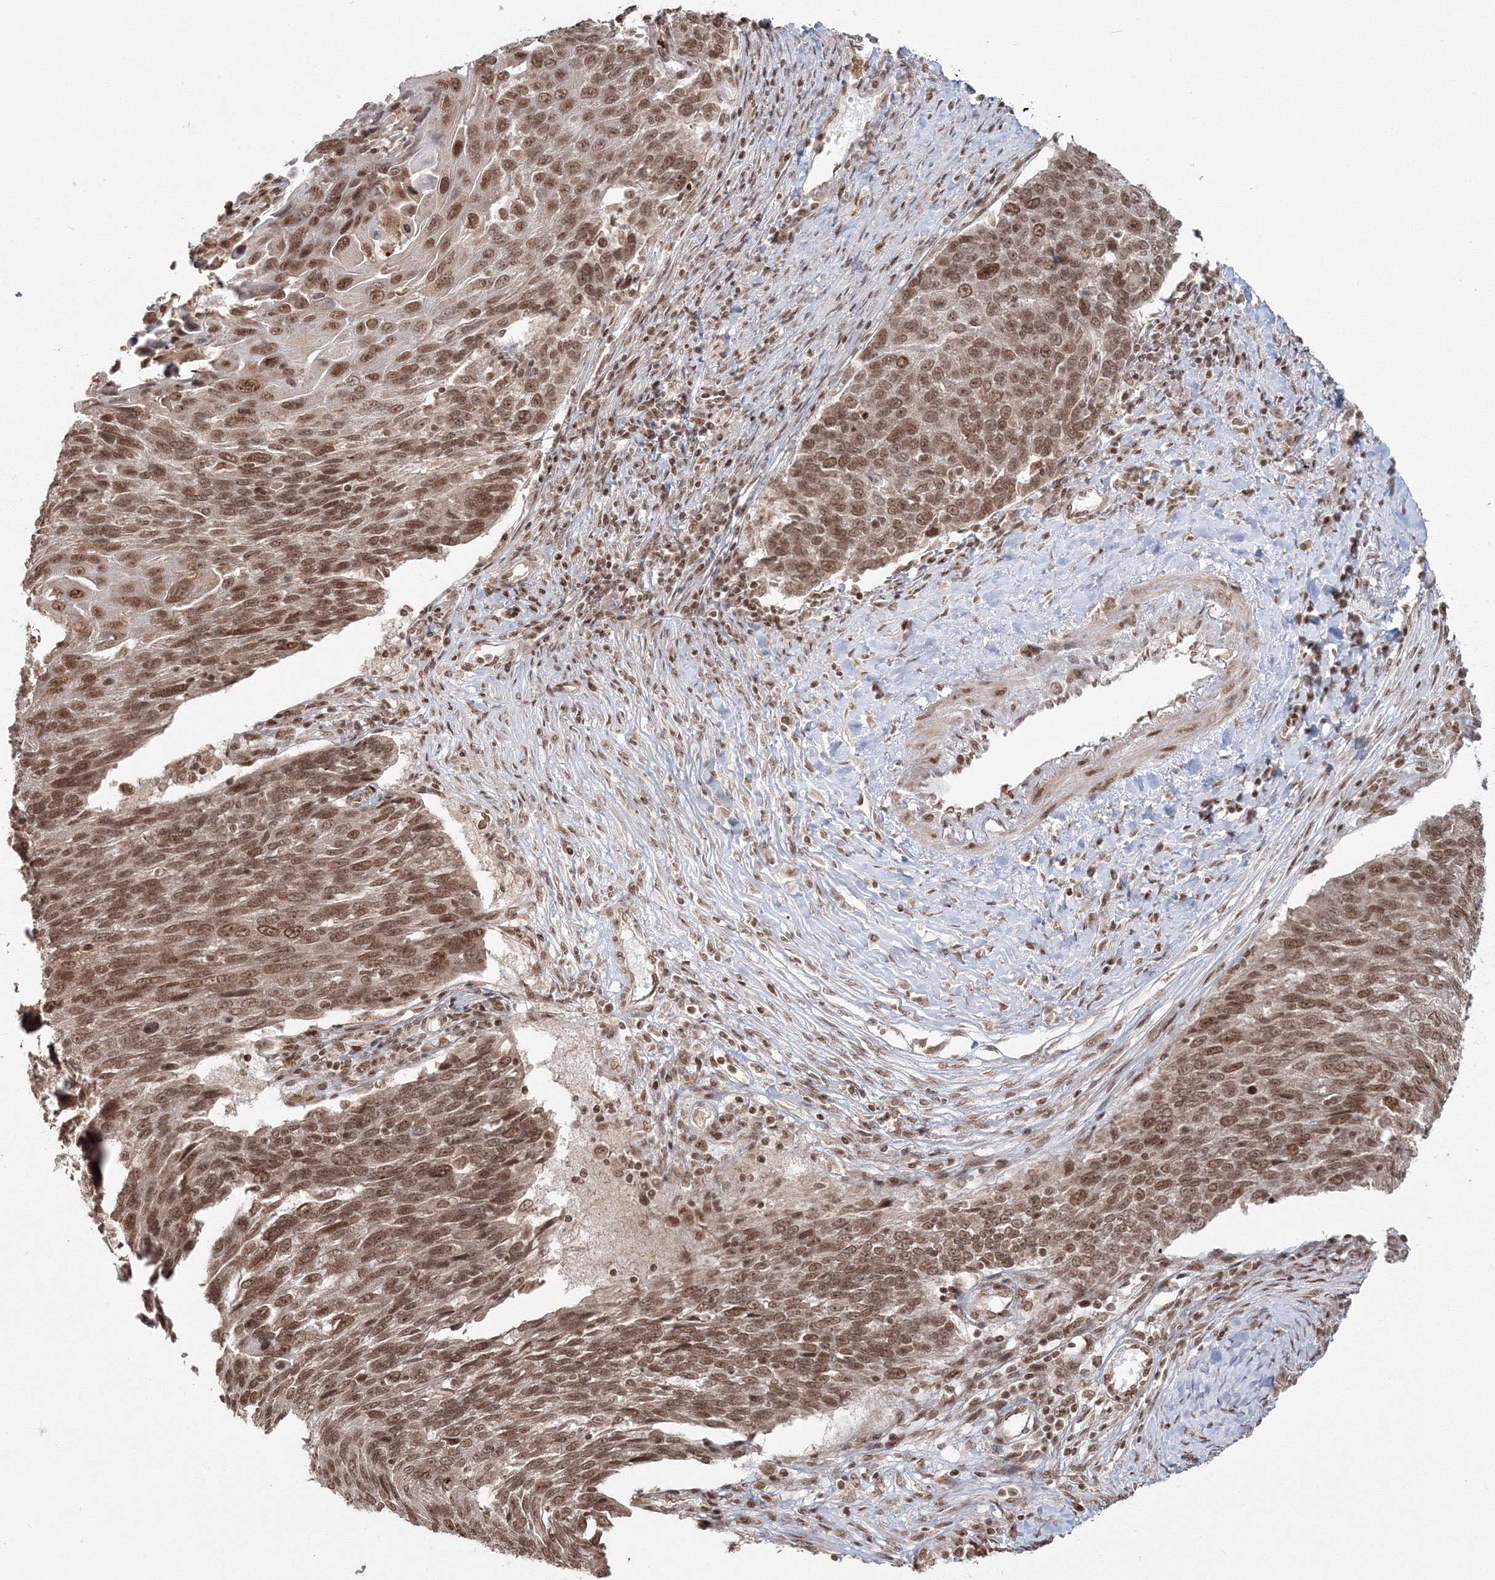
{"staining": {"intensity": "moderate", "quantity": ">75%", "location": "nuclear"}, "tissue": "lung cancer", "cell_type": "Tumor cells", "image_type": "cancer", "snomed": [{"axis": "morphology", "description": "Squamous cell carcinoma, NOS"}, {"axis": "topography", "description": "Lung"}], "caption": "Tumor cells reveal medium levels of moderate nuclear positivity in about >75% of cells in squamous cell carcinoma (lung).", "gene": "KIF20A", "patient": {"sex": "male", "age": 66}}